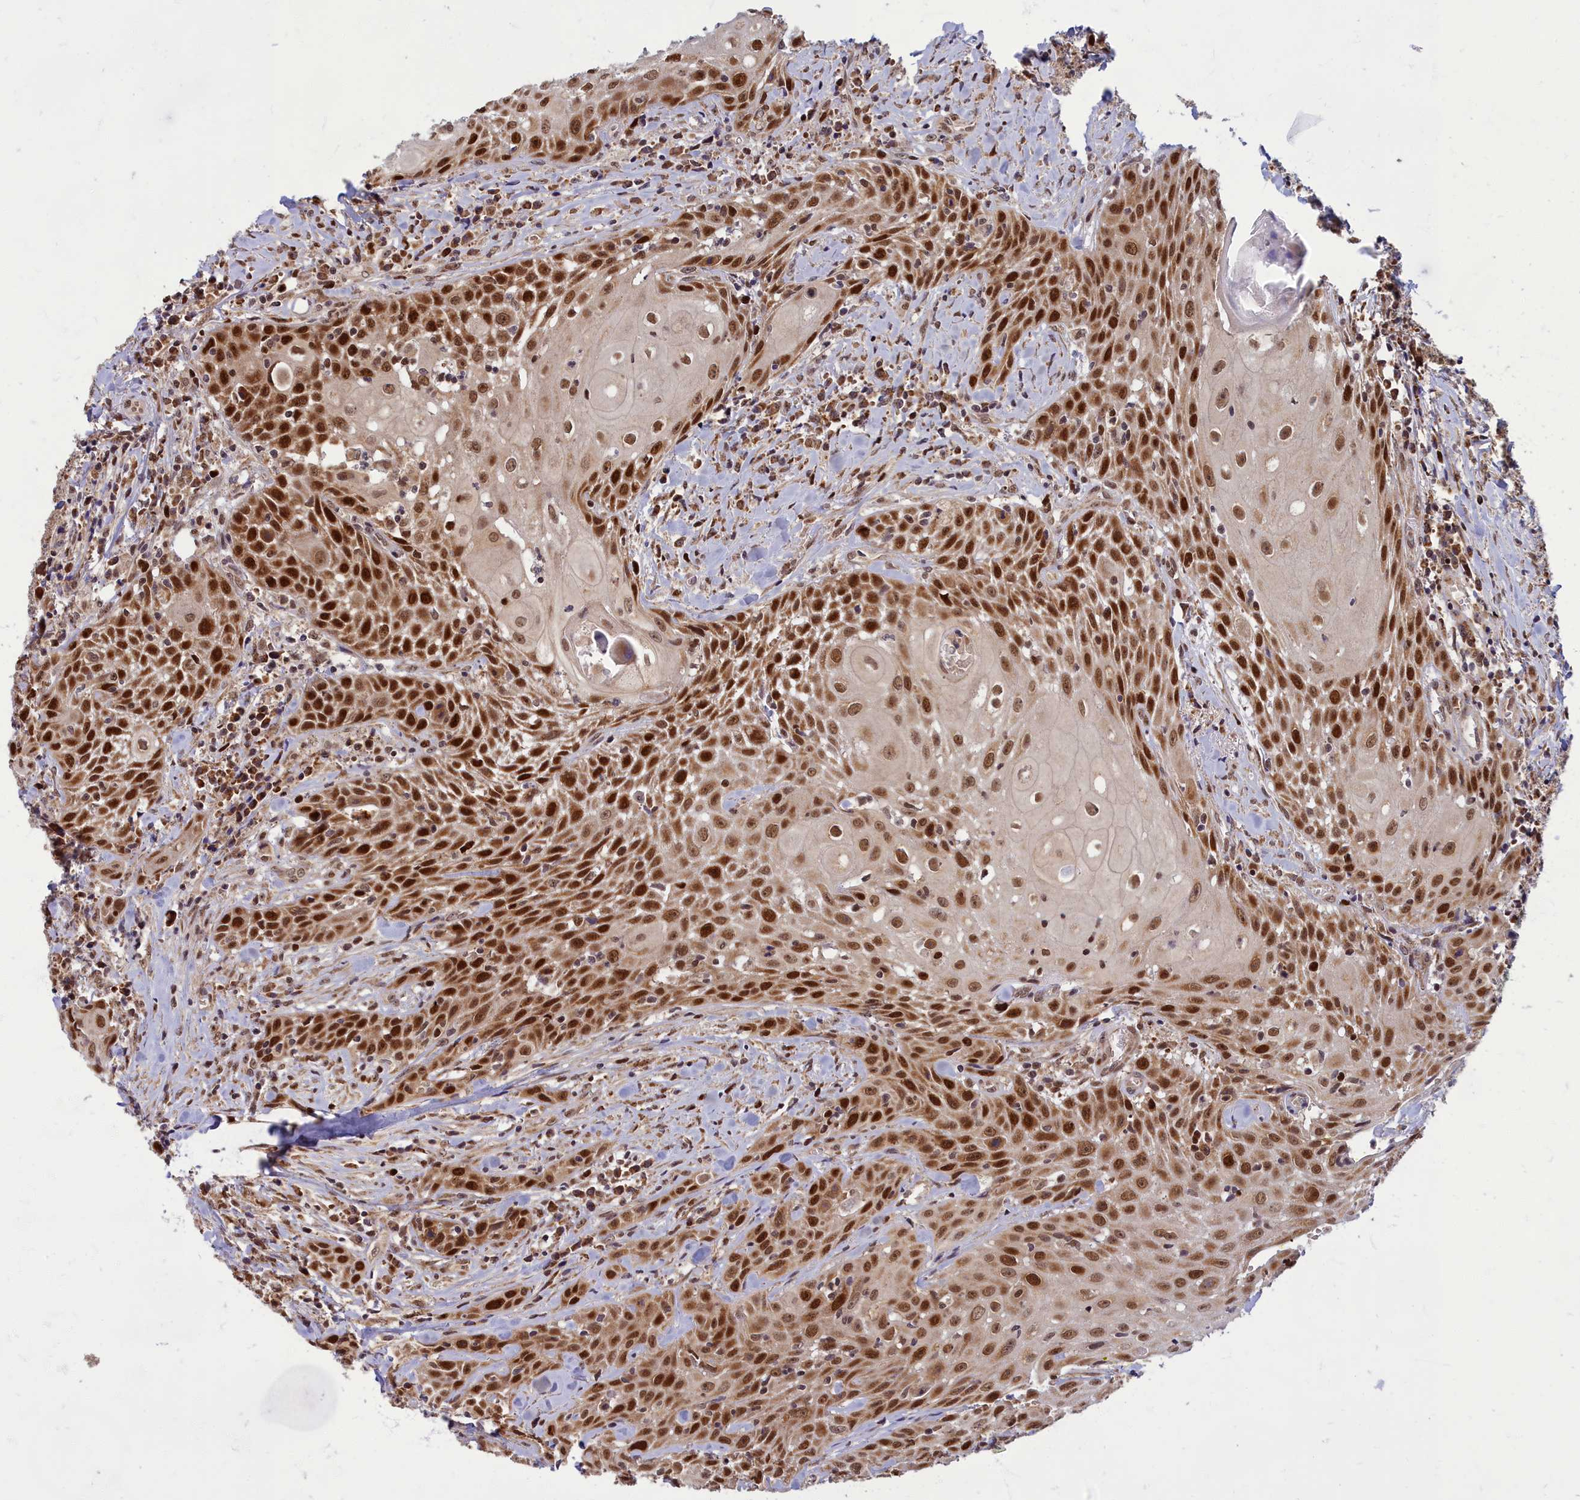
{"staining": {"intensity": "strong", "quantity": ">75%", "location": "nuclear"}, "tissue": "head and neck cancer", "cell_type": "Tumor cells", "image_type": "cancer", "snomed": [{"axis": "morphology", "description": "Squamous cell carcinoma, NOS"}, {"axis": "topography", "description": "Oral tissue"}, {"axis": "topography", "description": "Head-Neck"}], "caption": "Approximately >75% of tumor cells in human squamous cell carcinoma (head and neck) demonstrate strong nuclear protein staining as visualized by brown immunohistochemical staining.", "gene": "EARS2", "patient": {"sex": "female", "age": 82}}